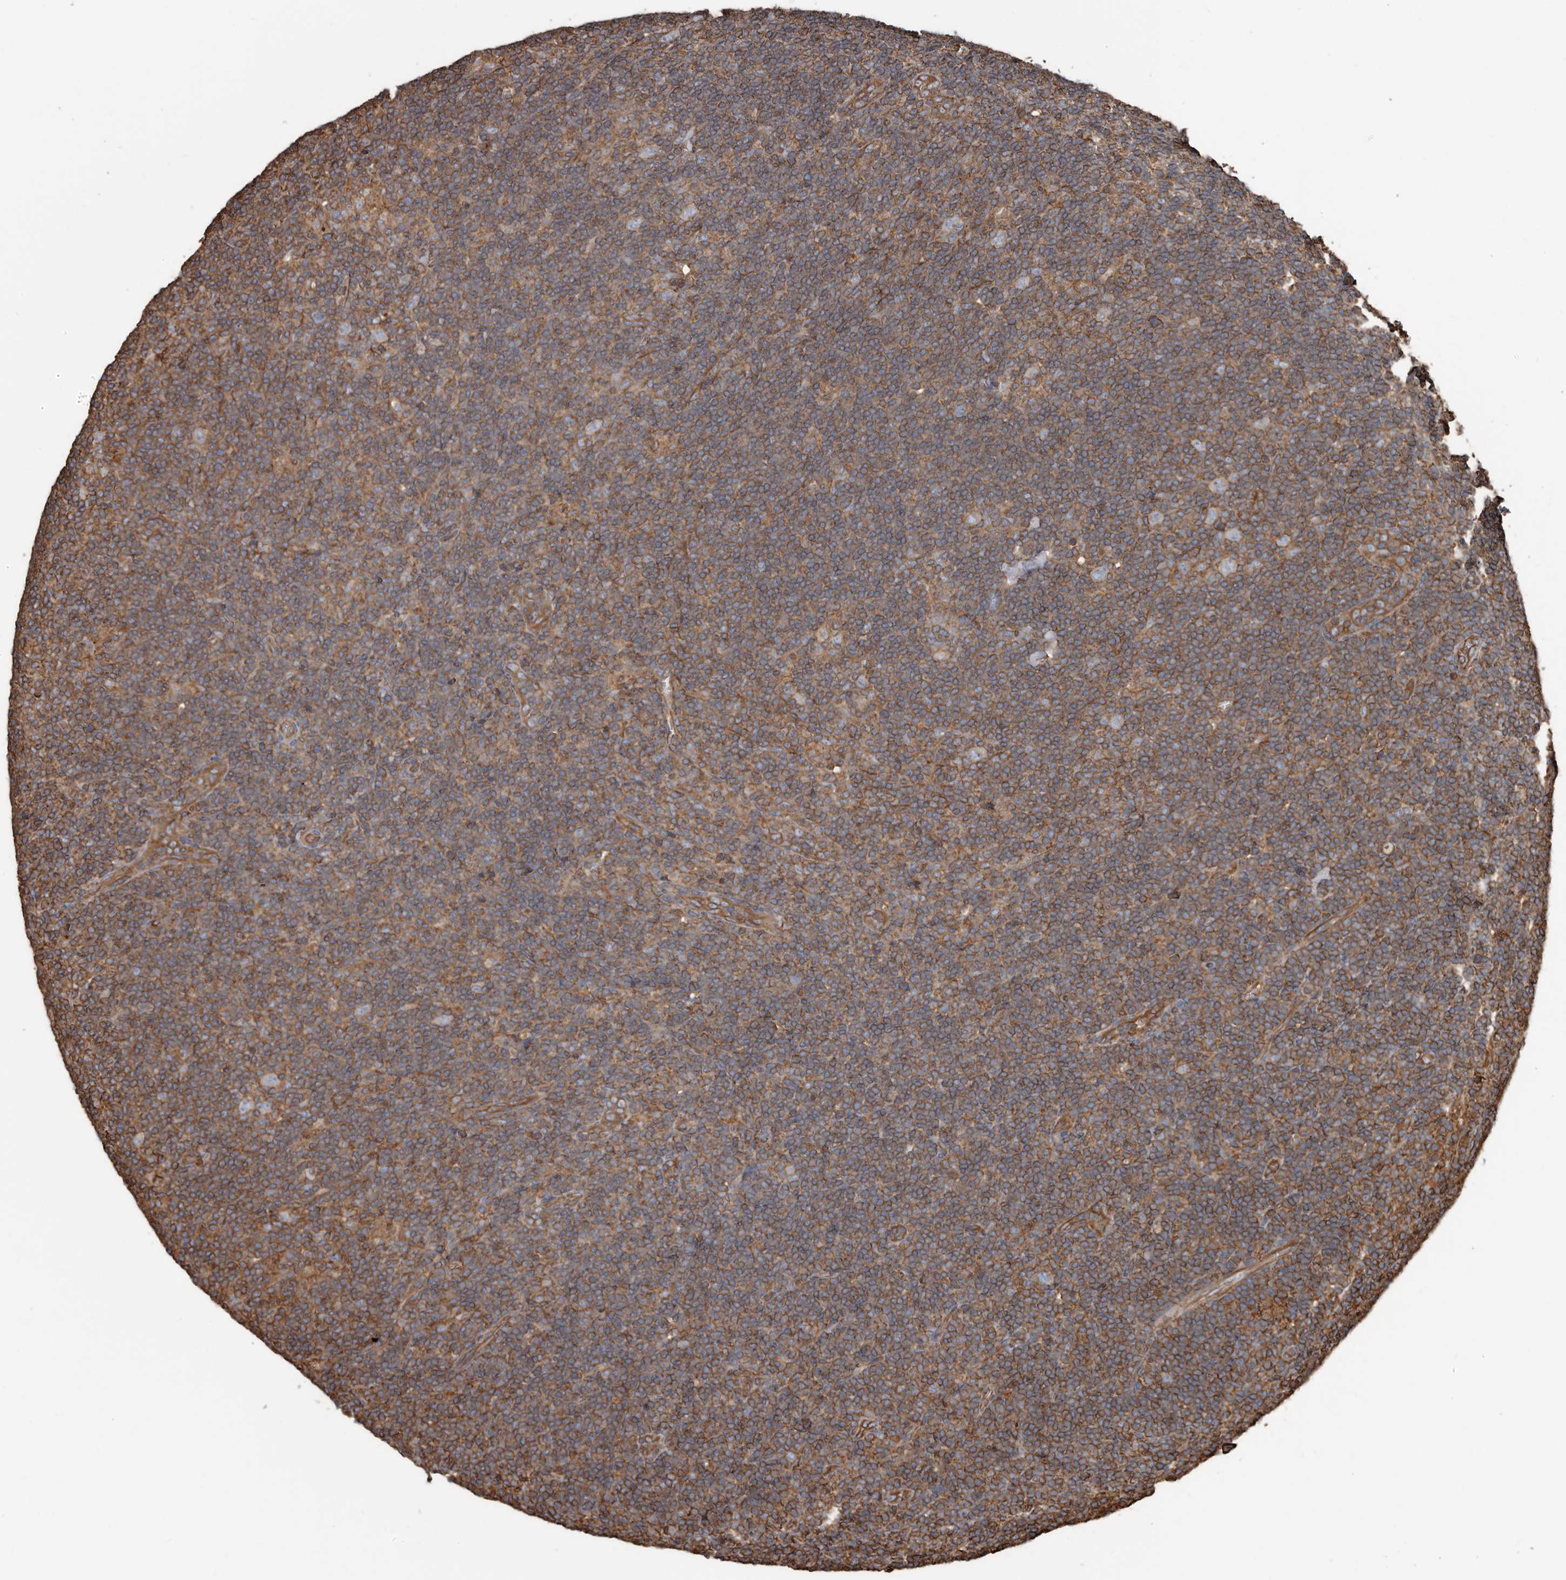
{"staining": {"intensity": "negative", "quantity": "none", "location": "none"}, "tissue": "lymphoma", "cell_type": "Tumor cells", "image_type": "cancer", "snomed": [{"axis": "morphology", "description": "Hodgkin's disease, NOS"}, {"axis": "topography", "description": "Lymph node"}], "caption": "Protein analysis of Hodgkin's disease reveals no significant staining in tumor cells.", "gene": "DENND6B", "patient": {"sex": "female", "age": 57}}